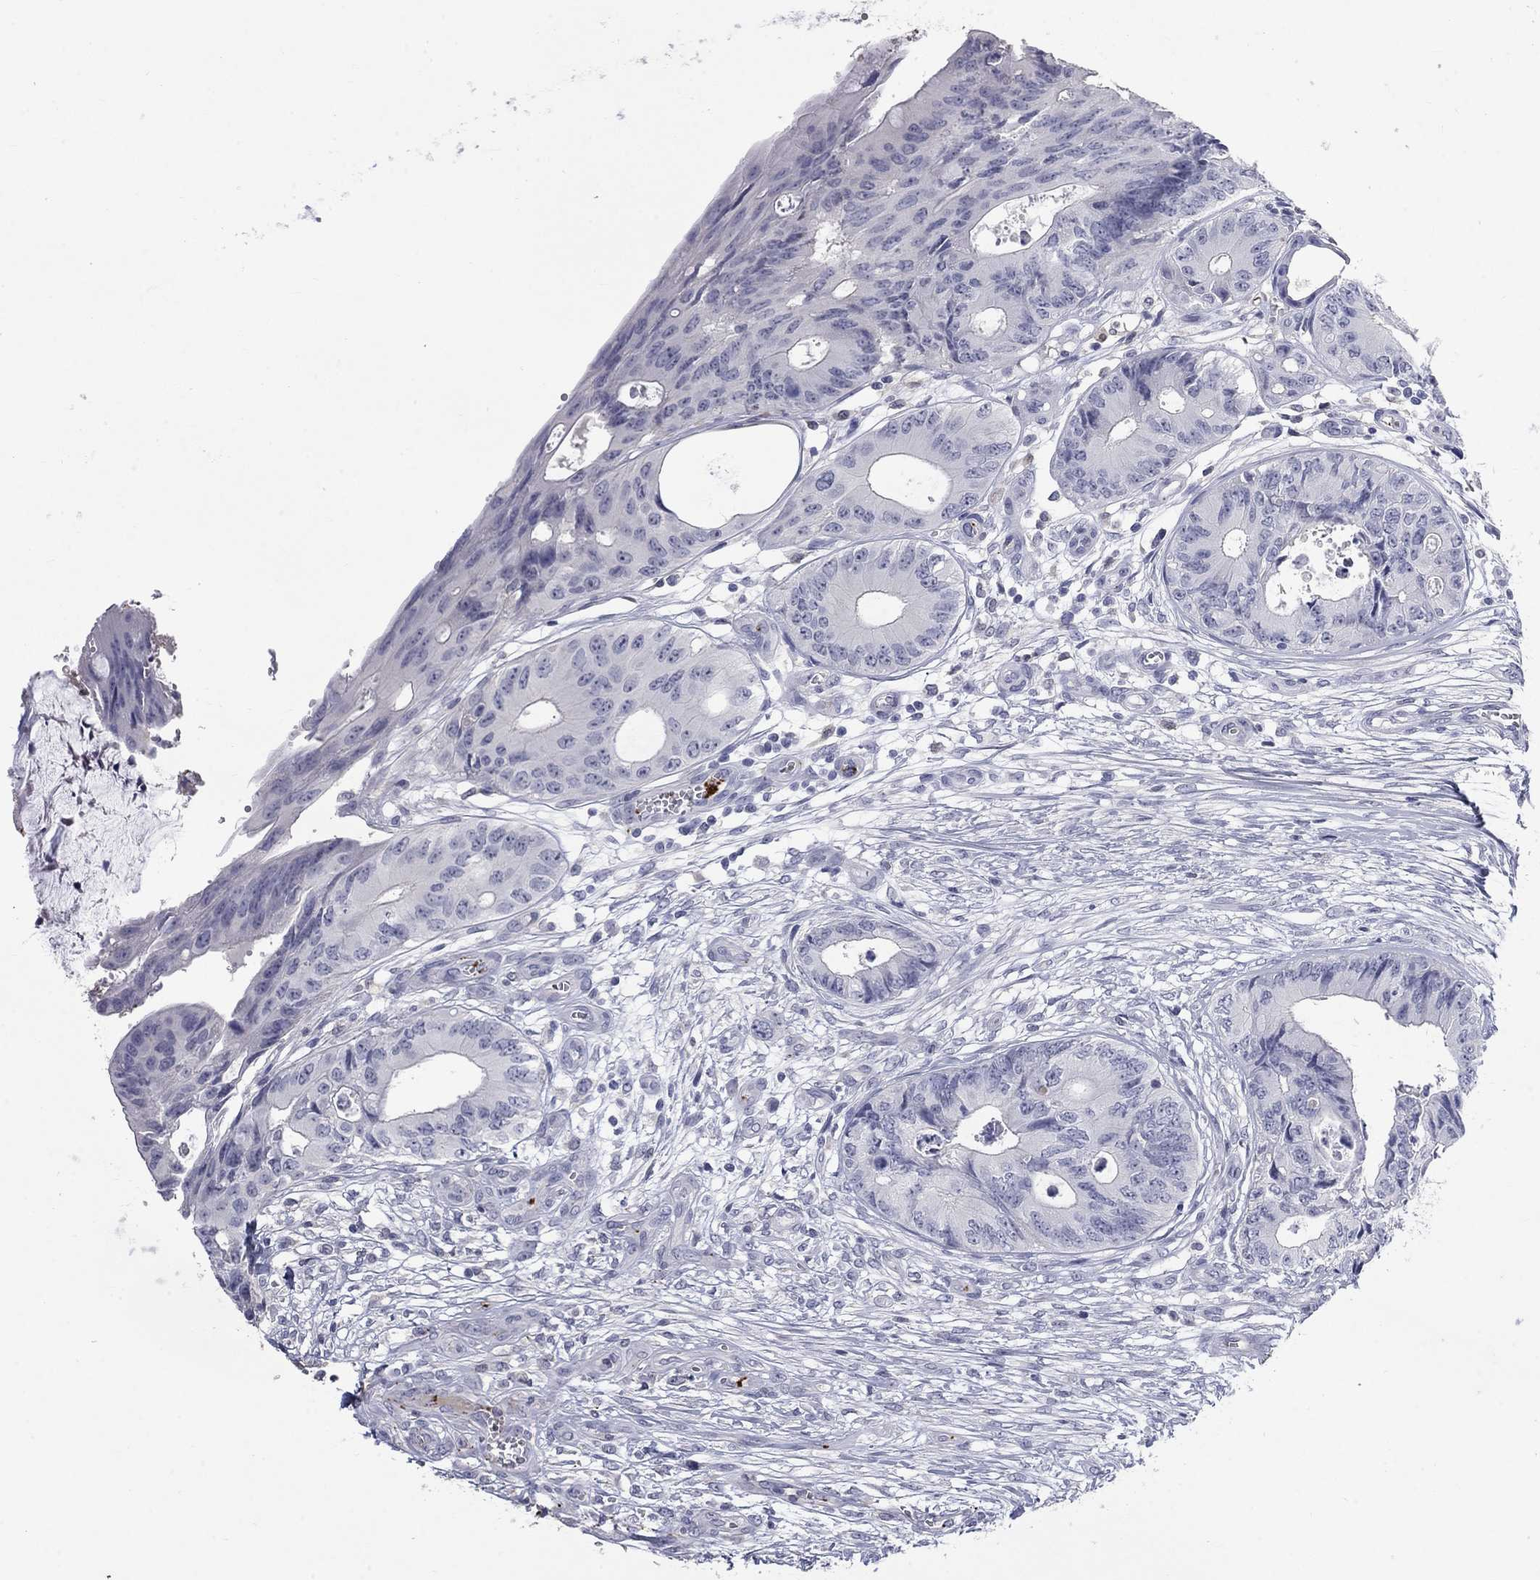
{"staining": {"intensity": "negative", "quantity": "none", "location": "none"}, "tissue": "colorectal cancer", "cell_type": "Tumor cells", "image_type": "cancer", "snomed": [{"axis": "morphology", "description": "Normal tissue, NOS"}, {"axis": "morphology", "description": "Adenocarcinoma, NOS"}, {"axis": "topography", "description": "Colon"}], "caption": "Colorectal cancer stained for a protein using immunohistochemistry (IHC) displays no expression tumor cells.", "gene": "PLEK", "patient": {"sex": "male", "age": 65}}